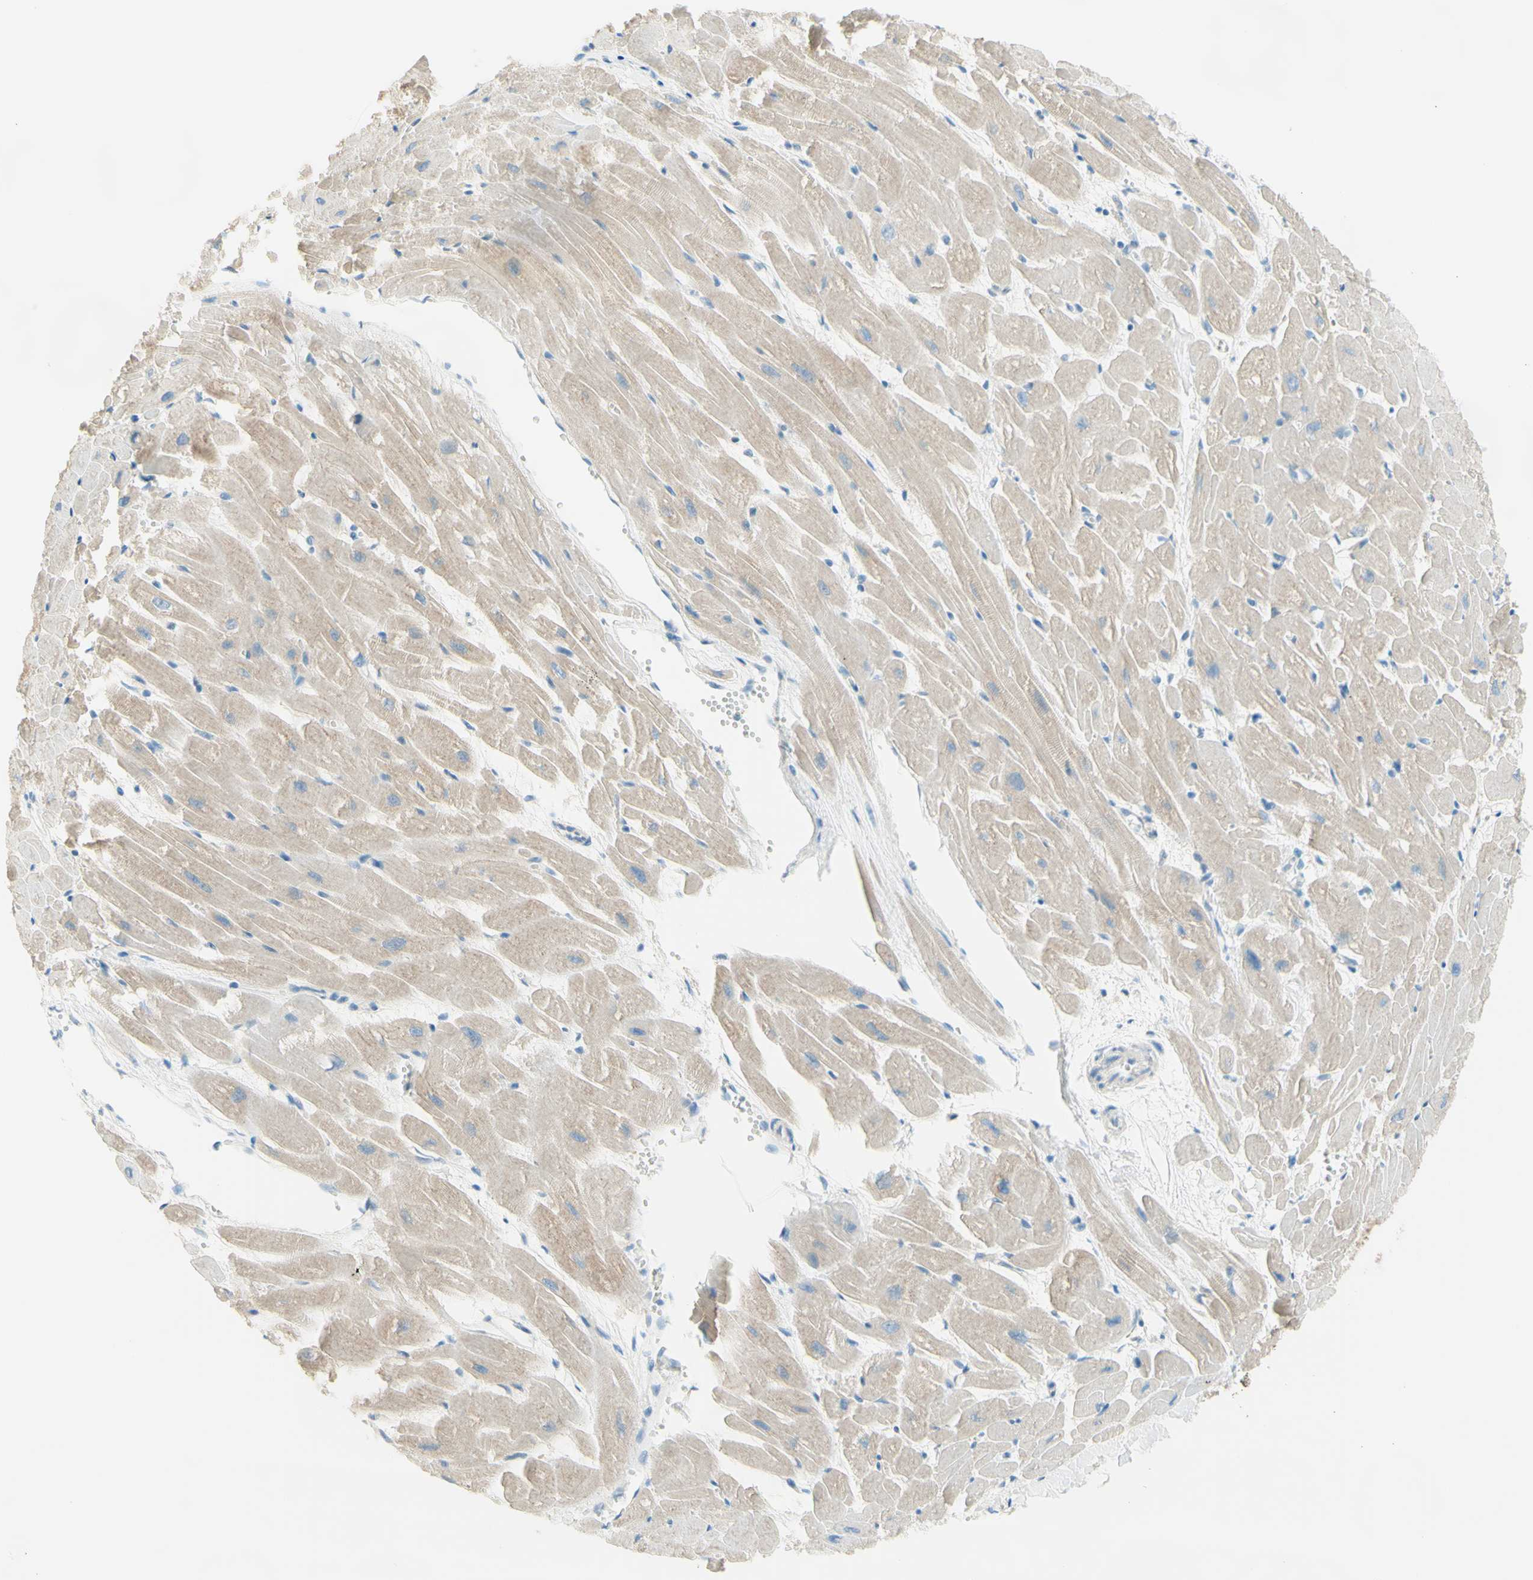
{"staining": {"intensity": "weak", "quantity": "25%-75%", "location": "cytoplasmic/membranous"}, "tissue": "heart muscle", "cell_type": "Cardiomyocytes", "image_type": "normal", "snomed": [{"axis": "morphology", "description": "Normal tissue, NOS"}, {"axis": "topography", "description": "Heart"}], "caption": "The immunohistochemical stain labels weak cytoplasmic/membranous staining in cardiomyocytes of benign heart muscle. (brown staining indicates protein expression, while blue staining denotes nuclei).", "gene": "JPH1", "patient": {"sex": "female", "age": 19}}